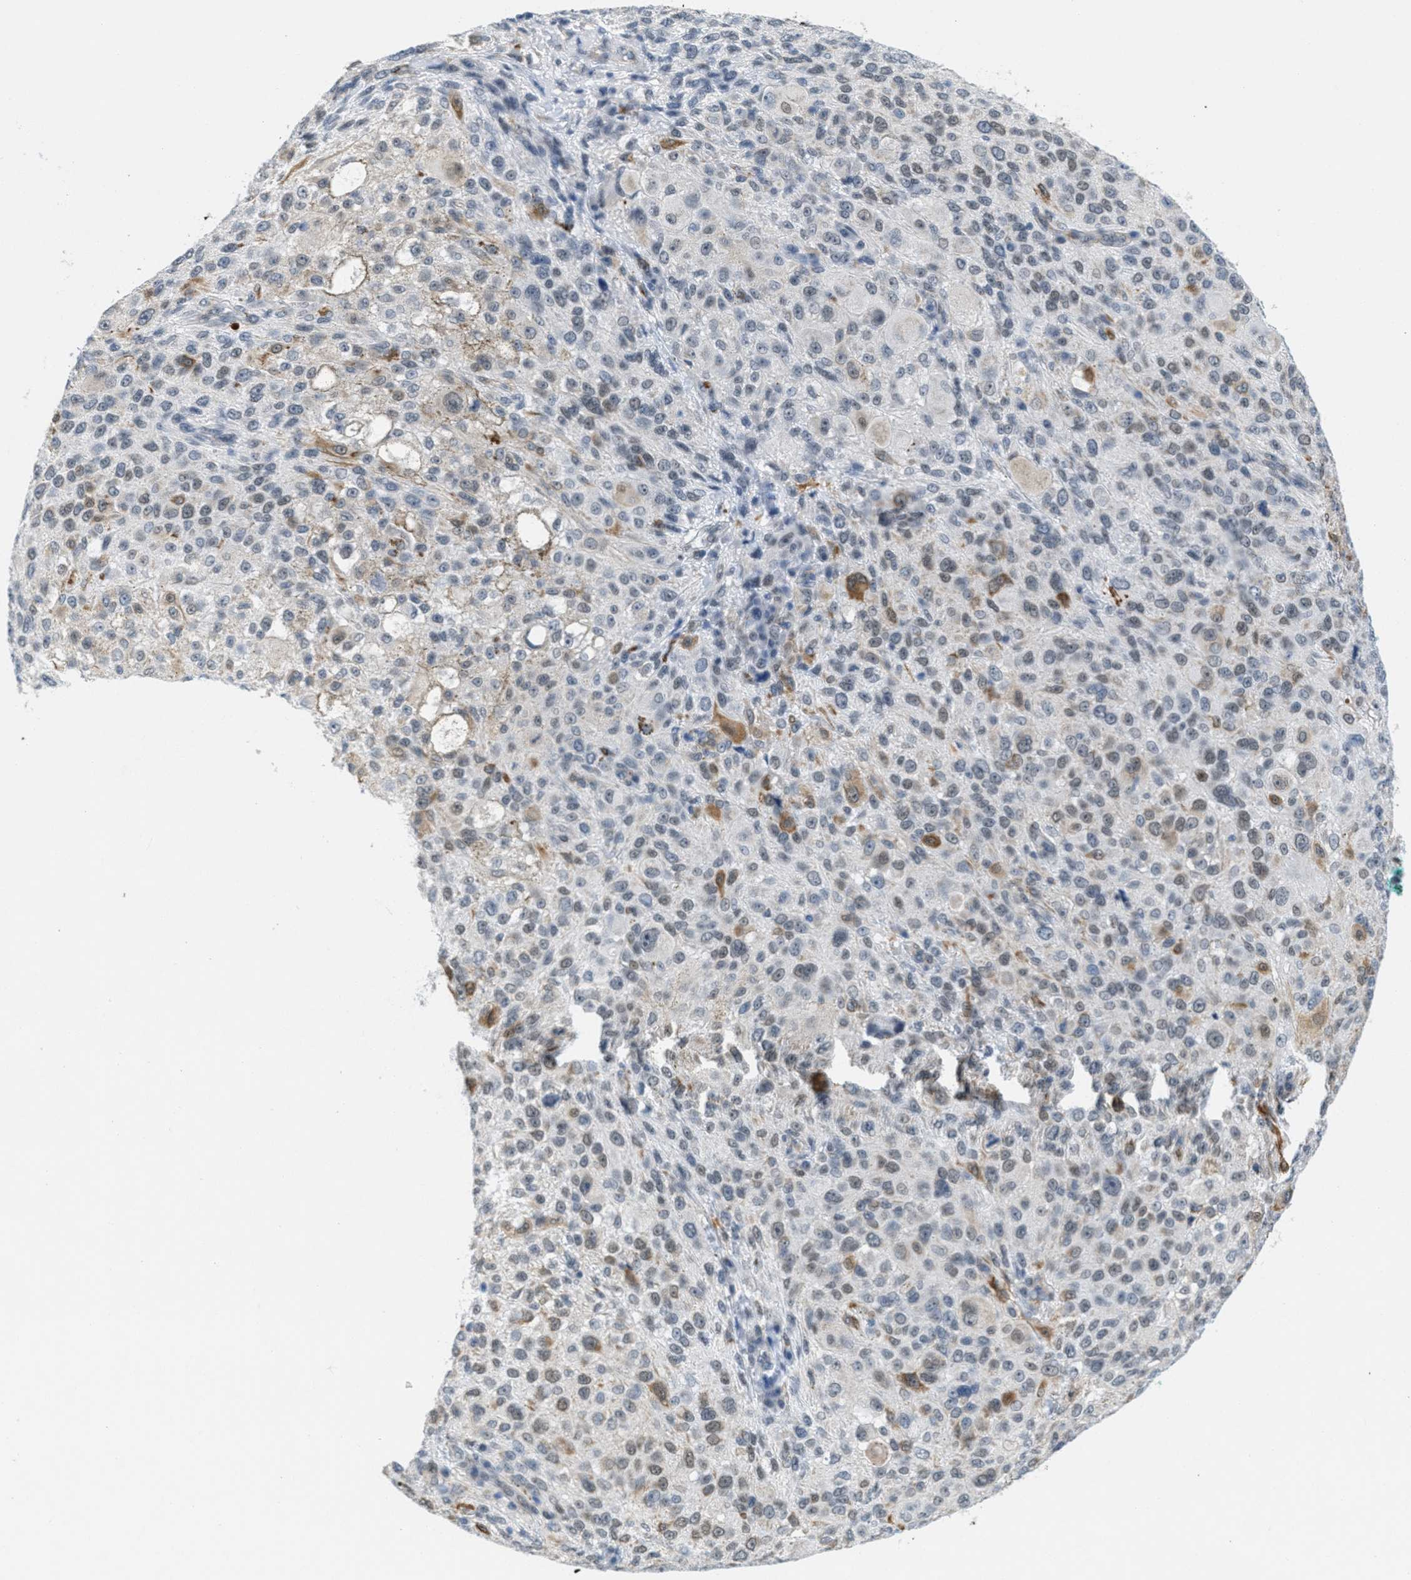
{"staining": {"intensity": "weak", "quantity": "<25%", "location": "nuclear"}, "tissue": "melanoma", "cell_type": "Tumor cells", "image_type": "cancer", "snomed": [{"axis": "morphology", "description": "Necrosis, NOS"}, {"axis": "morphology", "description": "Malignant melanoma, NOS"}, {"axis": "topography", "description": "Skin"}], "caption": "This photomicrograph is of melanoma stained with IHC to label a protein in brown with the nuclei are counter-stained blue. There is no positivity in tumor cells.", "gene": "HS3ST2", "patient": {"sex": "female", "age": 87}}